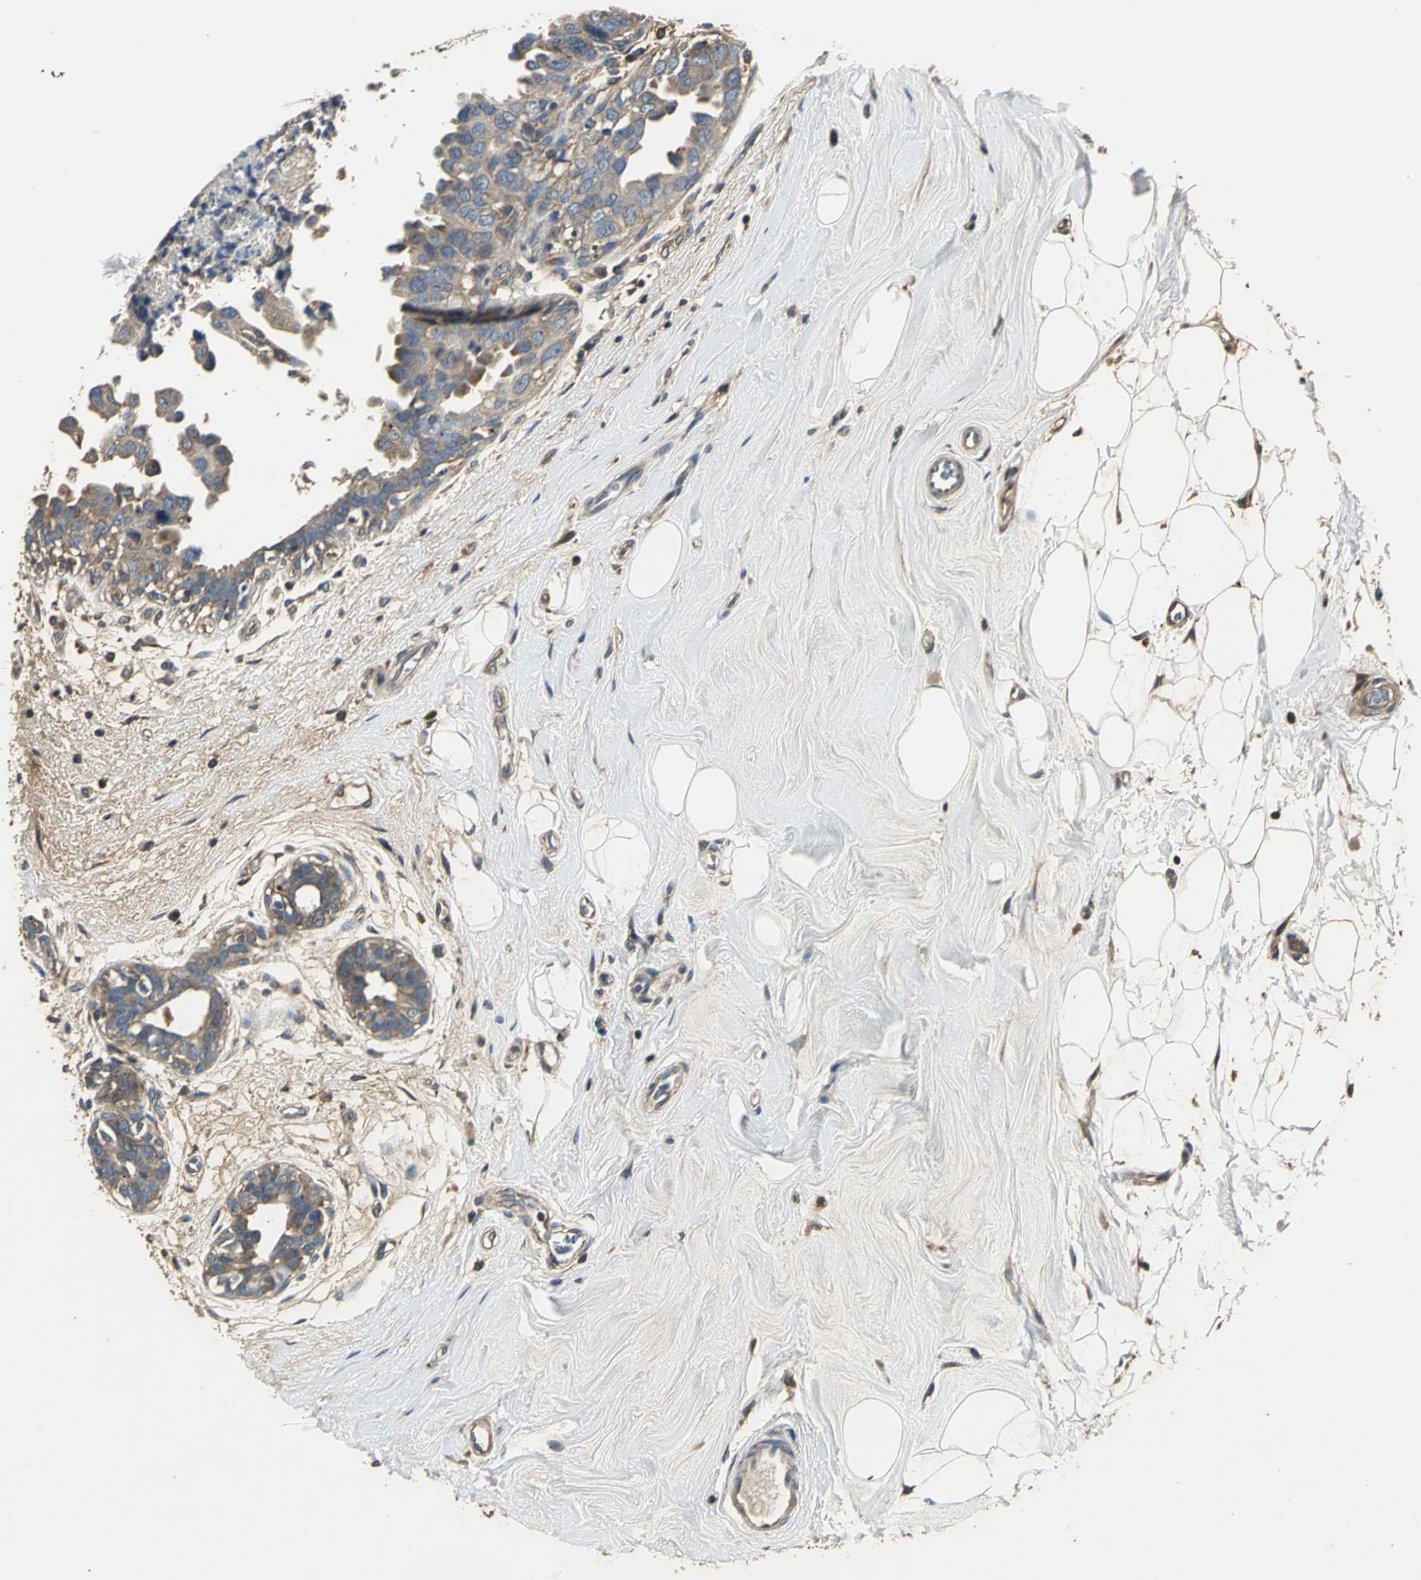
{"staining": {"intensity": "moderate", "quantity": ">75%", "location": "cytoplasmic/membranous"}, "tissue": "breast cancer", "cell_type": "Tumor cells", "image_type": "cancer", "snomed": [{"axis": "morphology", "description": "Duct carcinoma"}, {"axis": "topography", "description": "Breast"}], "caption": "Immunohistochemistry staining of breast cancer, which exhibits medium levels of moderate cytoplasmic/membranous expression in approximately >75% of tumor cells indicating moderate cytoplasmic/membranous protein staining. The staining was performed using DAB (brown) for protein detection and nuclei were counterstained in hematoxylin (blue).", "gene": "IRF3", "patient": {"sex": "female", "age": 40}}